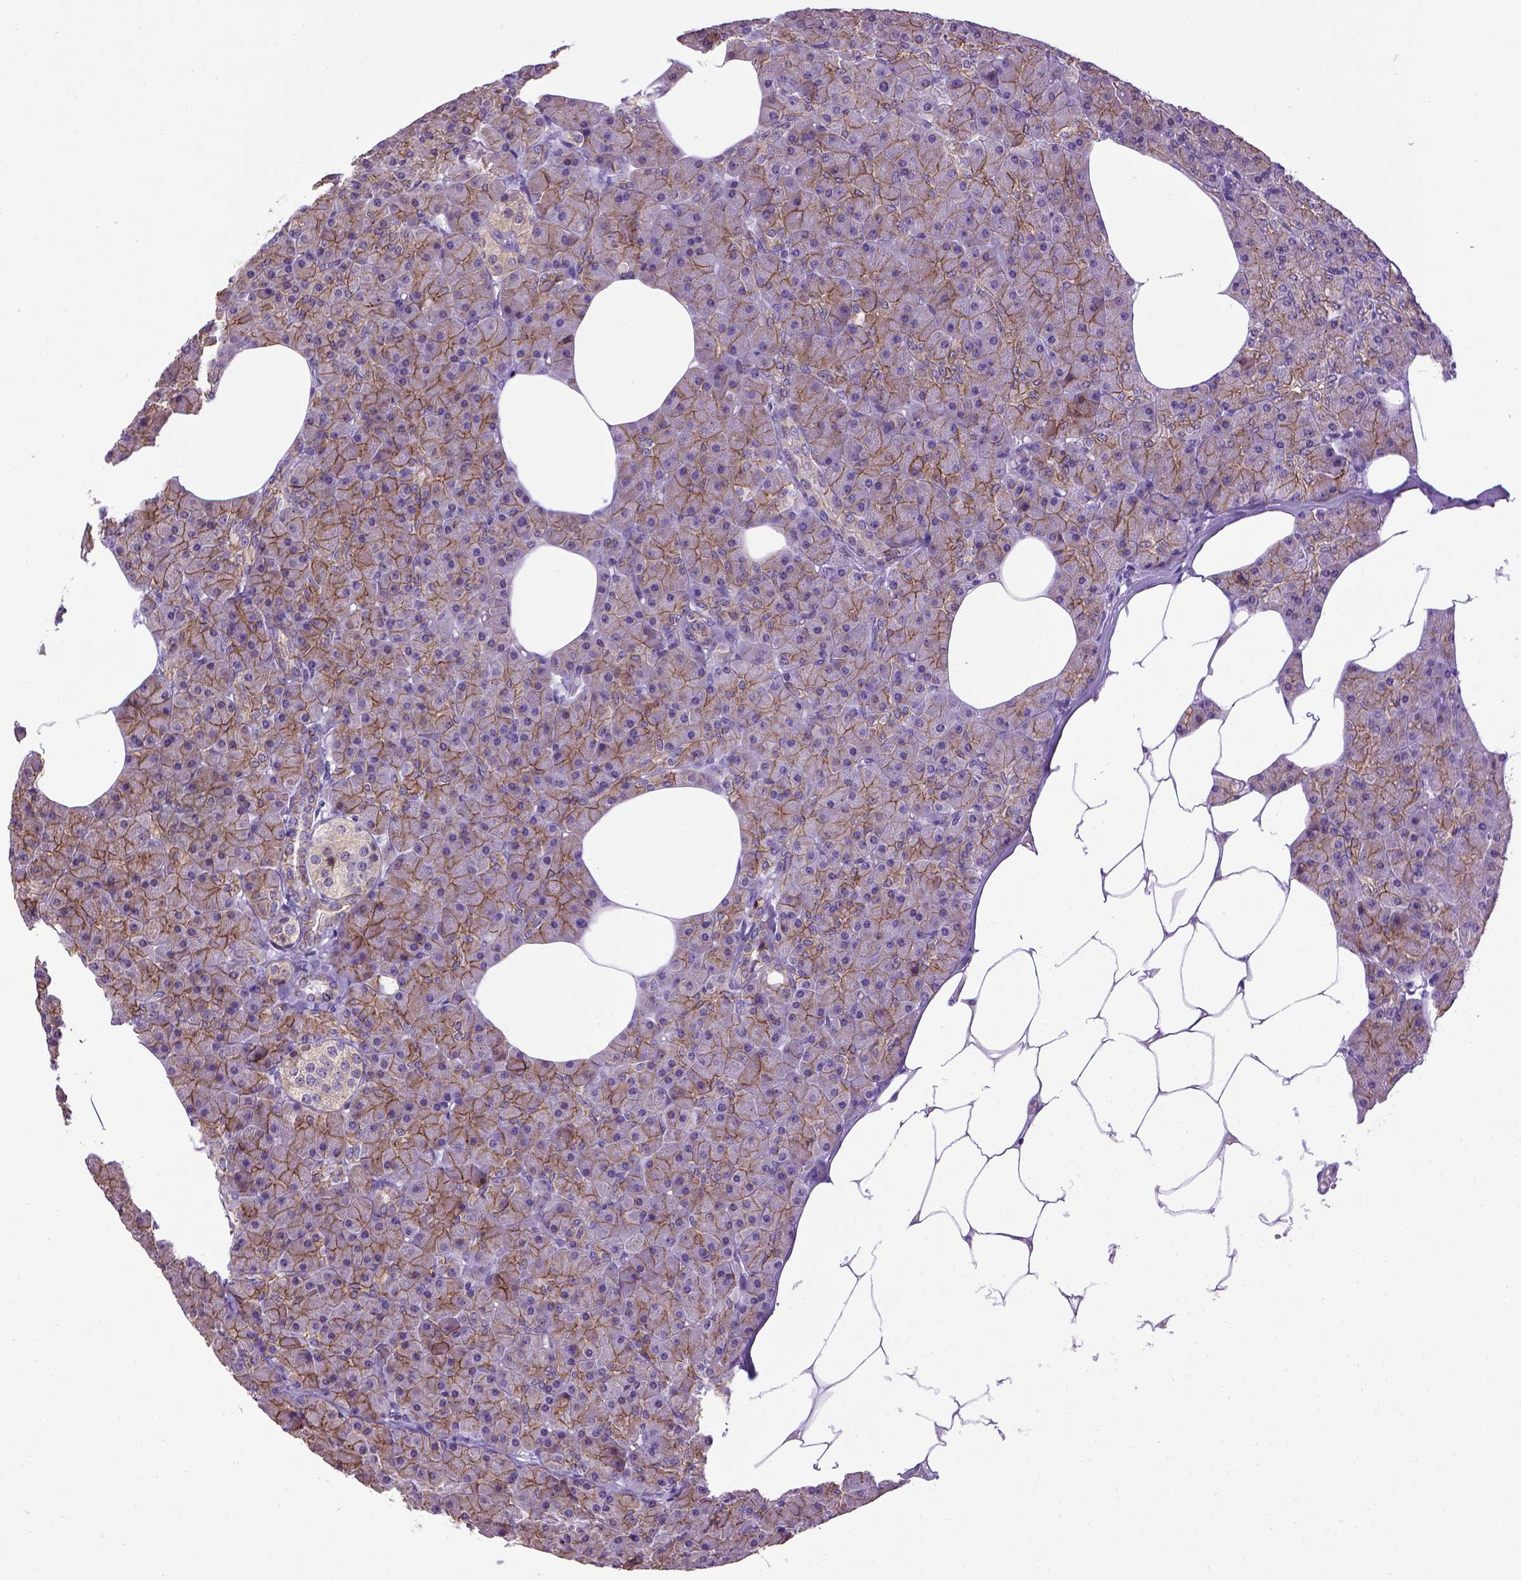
{"staining": {"intensity": "moderate", "quantity": "25%-75%", "location": "cytoplasmic/membranous"}, "tissue": "pancreas", "cell_type": "Exocrine glandular cells", "image_type": "normal", "snomed": [{"axis": "morphology", "description": "Normal tissue, NOS"}, {"axis": "topography", "description": "Pancreas"}], "caption": "Immunohistochemical staining of unremarkable human pancreas displays medium levels of moderate cytoplasmic/membranous expression in about 25%-75% of exocrine glandular cells.", "gene": "CDH1", "patient": {"sex": "female", "age": 45}}